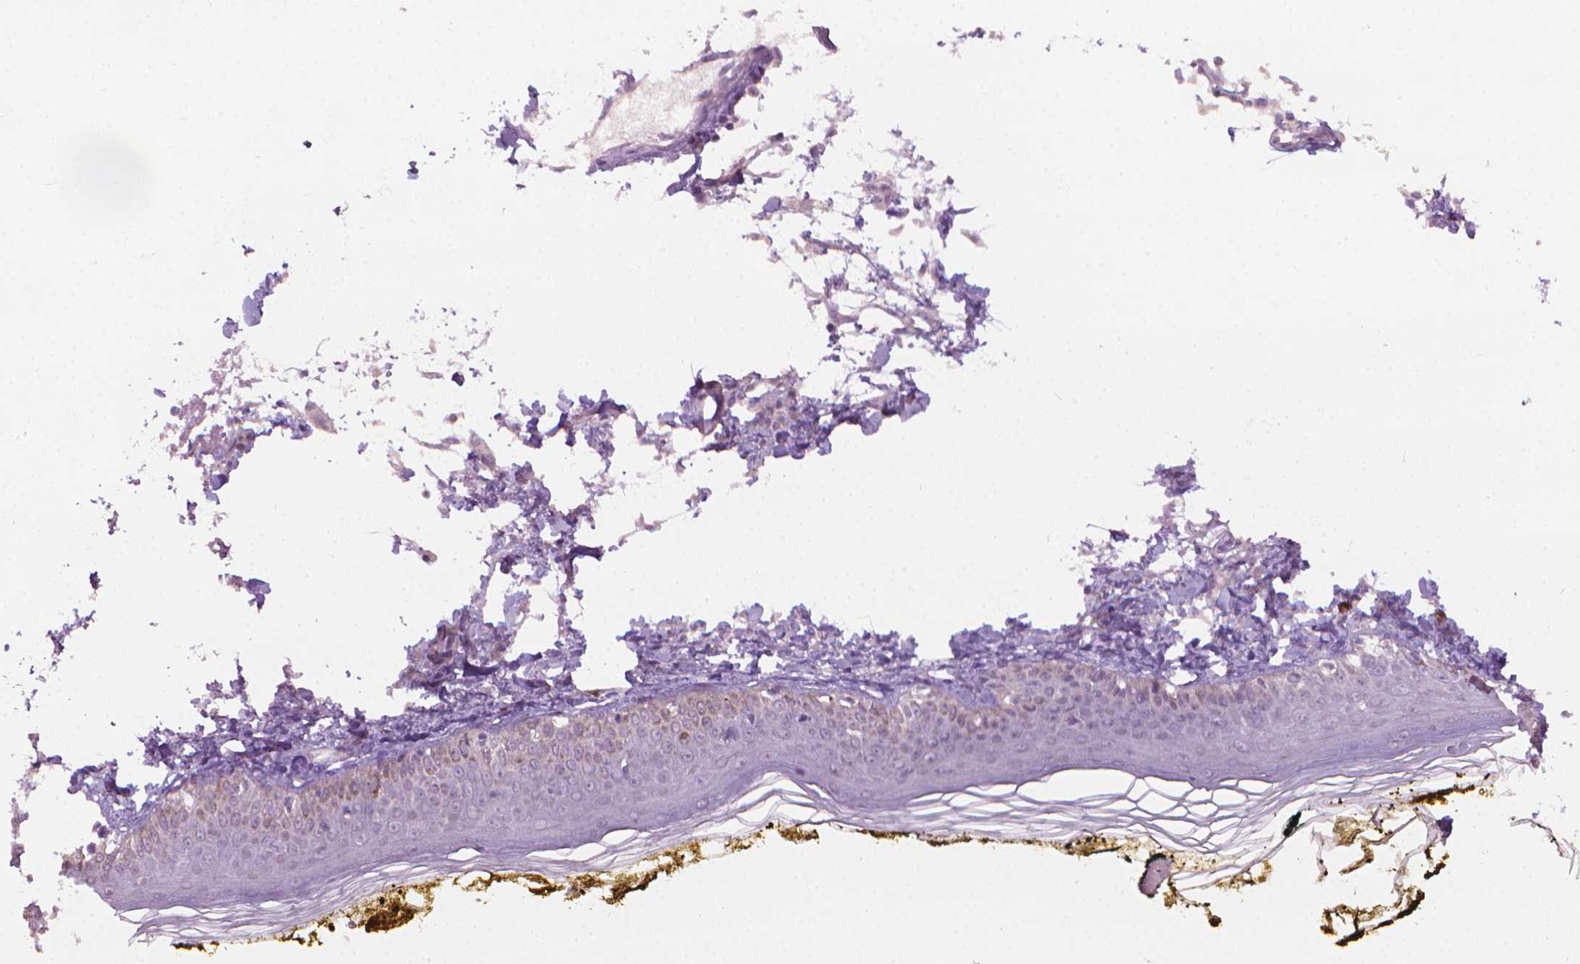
{"staining": {"intensity": "negative", "quantity": "none", "location": "none"}, "tissue": "skin", "cell_type": "Fibroblasts", "image_type": "normal", "snomed": [{"axis": "morphology", "description": "Normal tissue, NOS"}, {"axis": "topography", "description": "Skin"}], "caption": "IHC micrograph of benign human skin stained for a protein (brown), which exhibits no staining in fibroblasts.", "gene": "CDKN2D", "patient": {"sex": "male", "age": 76}}